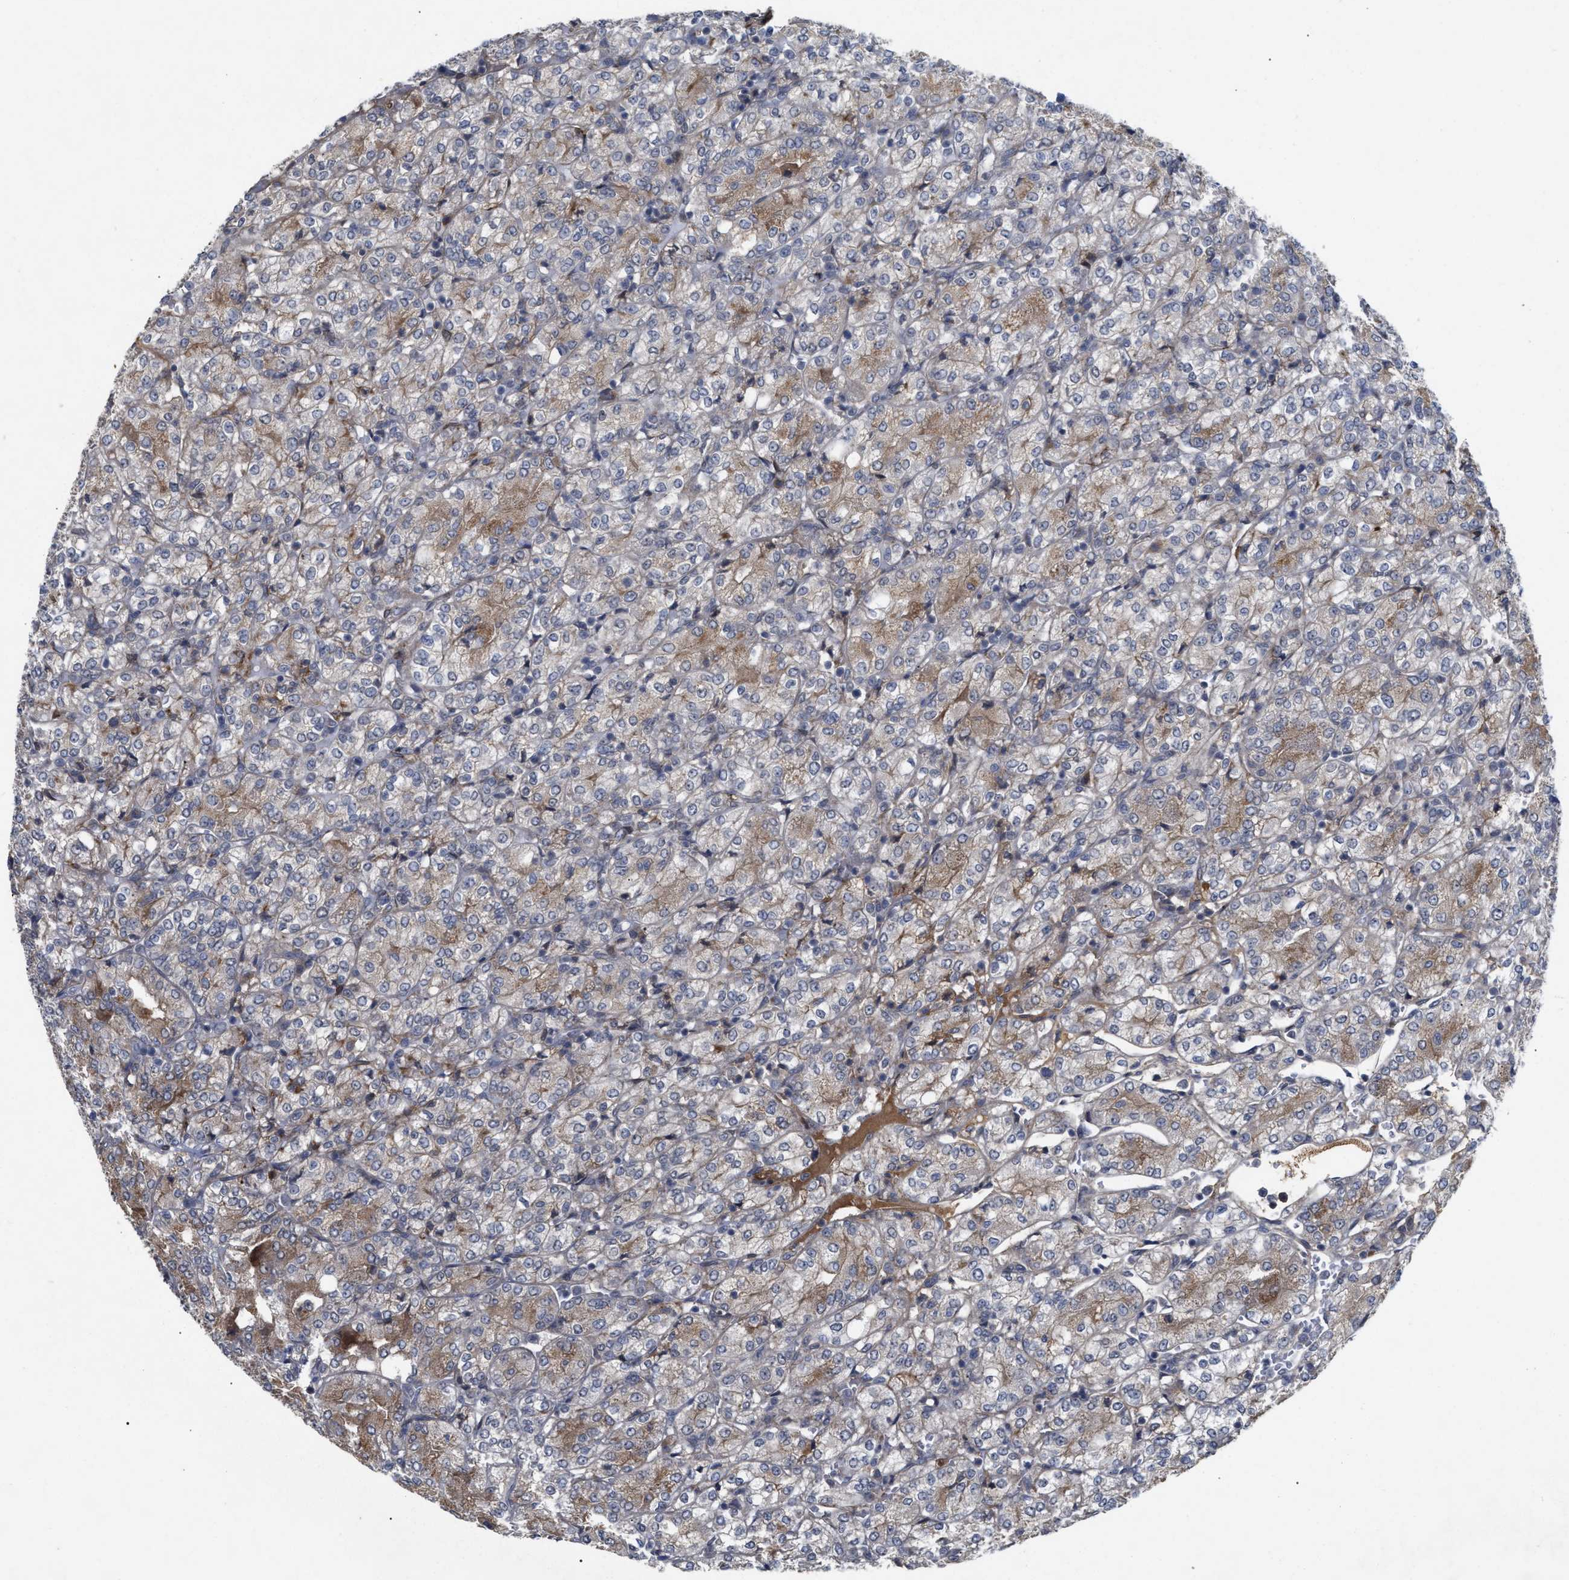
{"staining": {"intensity": "moderate", "quantity": "<25%", "location": "cytoplasmic/membranous"}, "tissue": "renal cancer", "cell_type": "Tumor cells", "image_type": "cancer", "snomed": [{"axis": "morphology", "description": "Adenocarcinoma, NOS"}, {"axis": "topography", "description": "Kidney"}], "caption": "Renal adenocarcinoma was stained to show a protein in brown. There is low levels of moderate cytoplasmic/membranous staining in about <25% of tumor cells.", "gene": "ST6GALNAC6", "patient": {"sex": "male", "age": 77}}